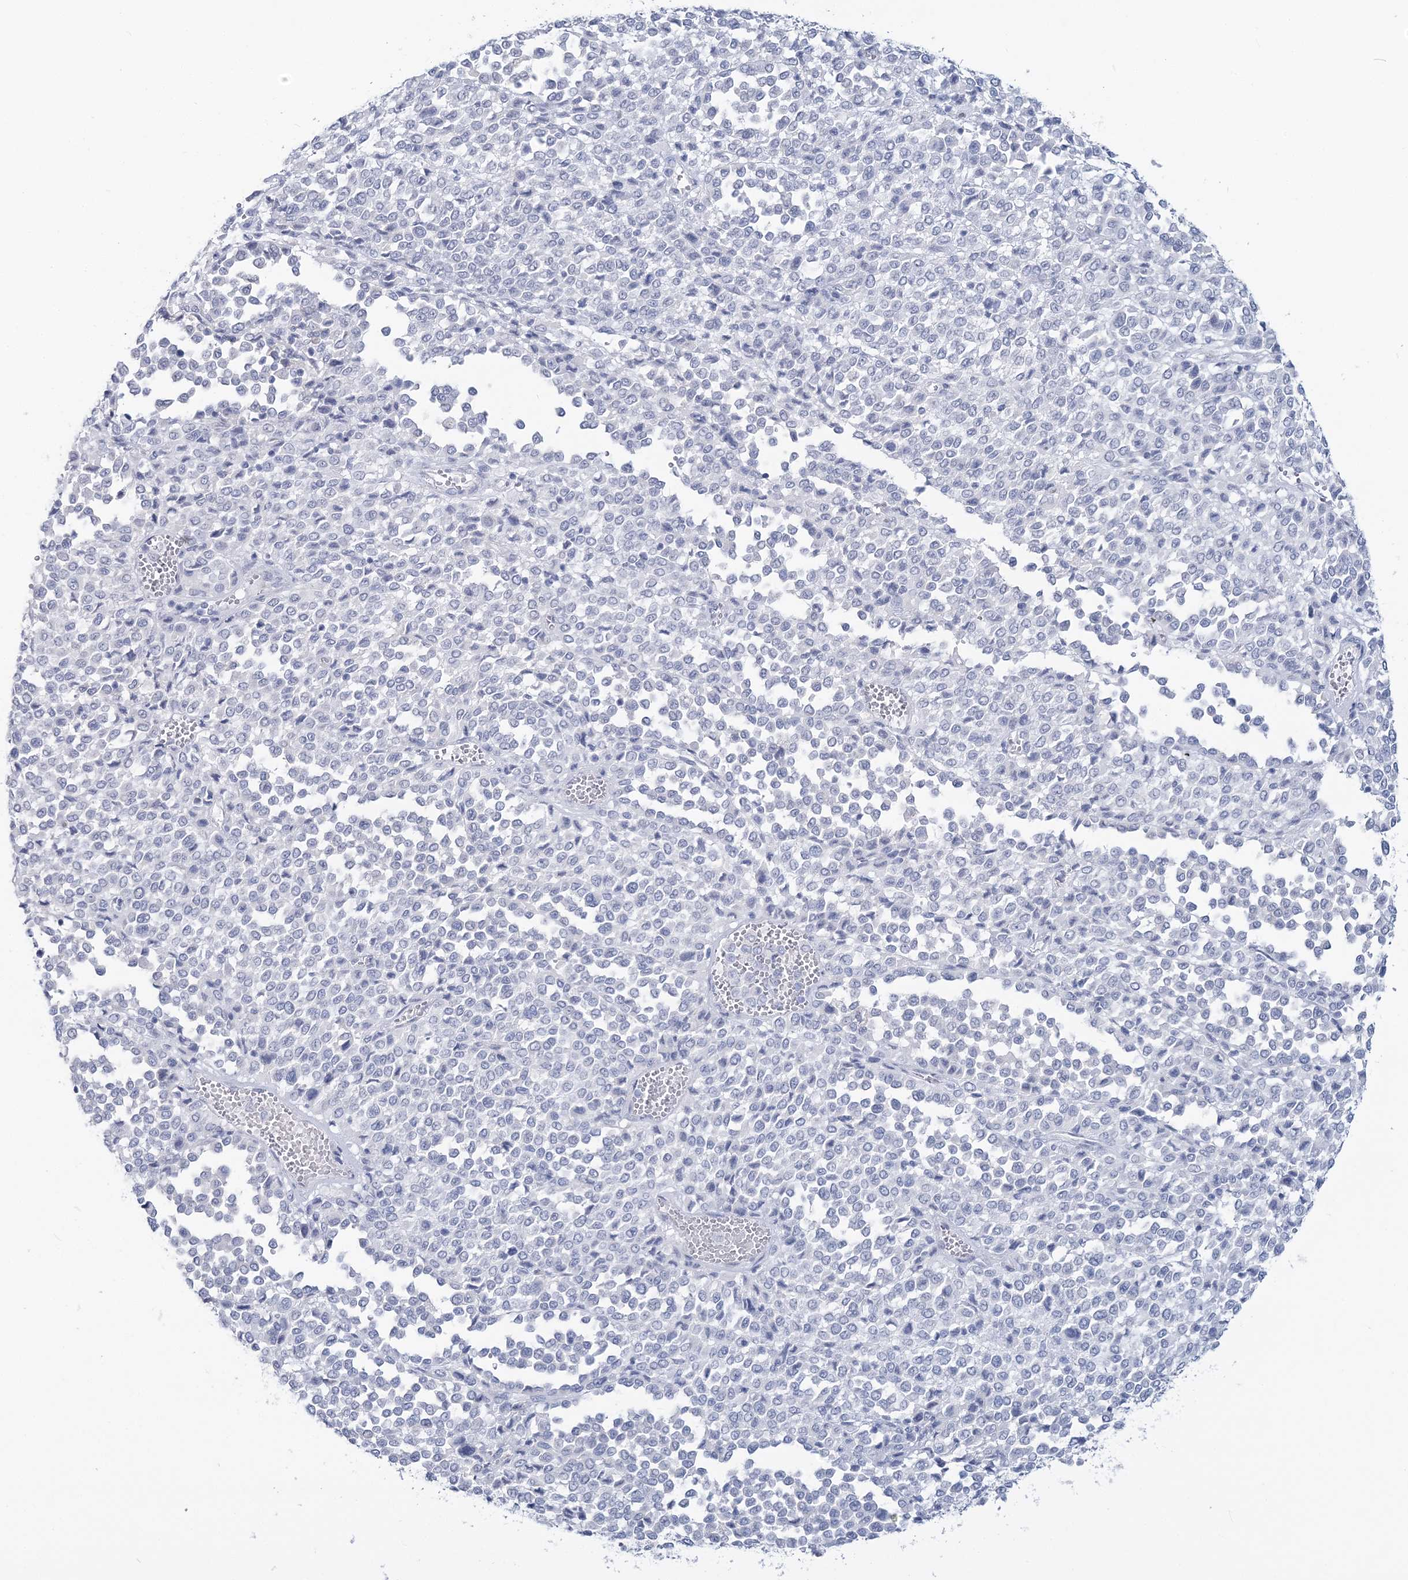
{"staining": {"intensity": "negative", "quantity": "none", "location": "none"}, "tissue": "melanoma", "cell_type": "Tumor cells", "image_type": "cancer", "snomed": [{"axis": "morphology", "description": "Malignant melanoma, Metastatic site"}, {"axis": "topography", "description": "Pancreas"}], "caption": "Immunohistochemical staining of malignant melanoma (metastatic site) shows no significant staining in tumor cells.", "gene": "CYP3A4", "patient": {"sex": "female", "age": 30}}